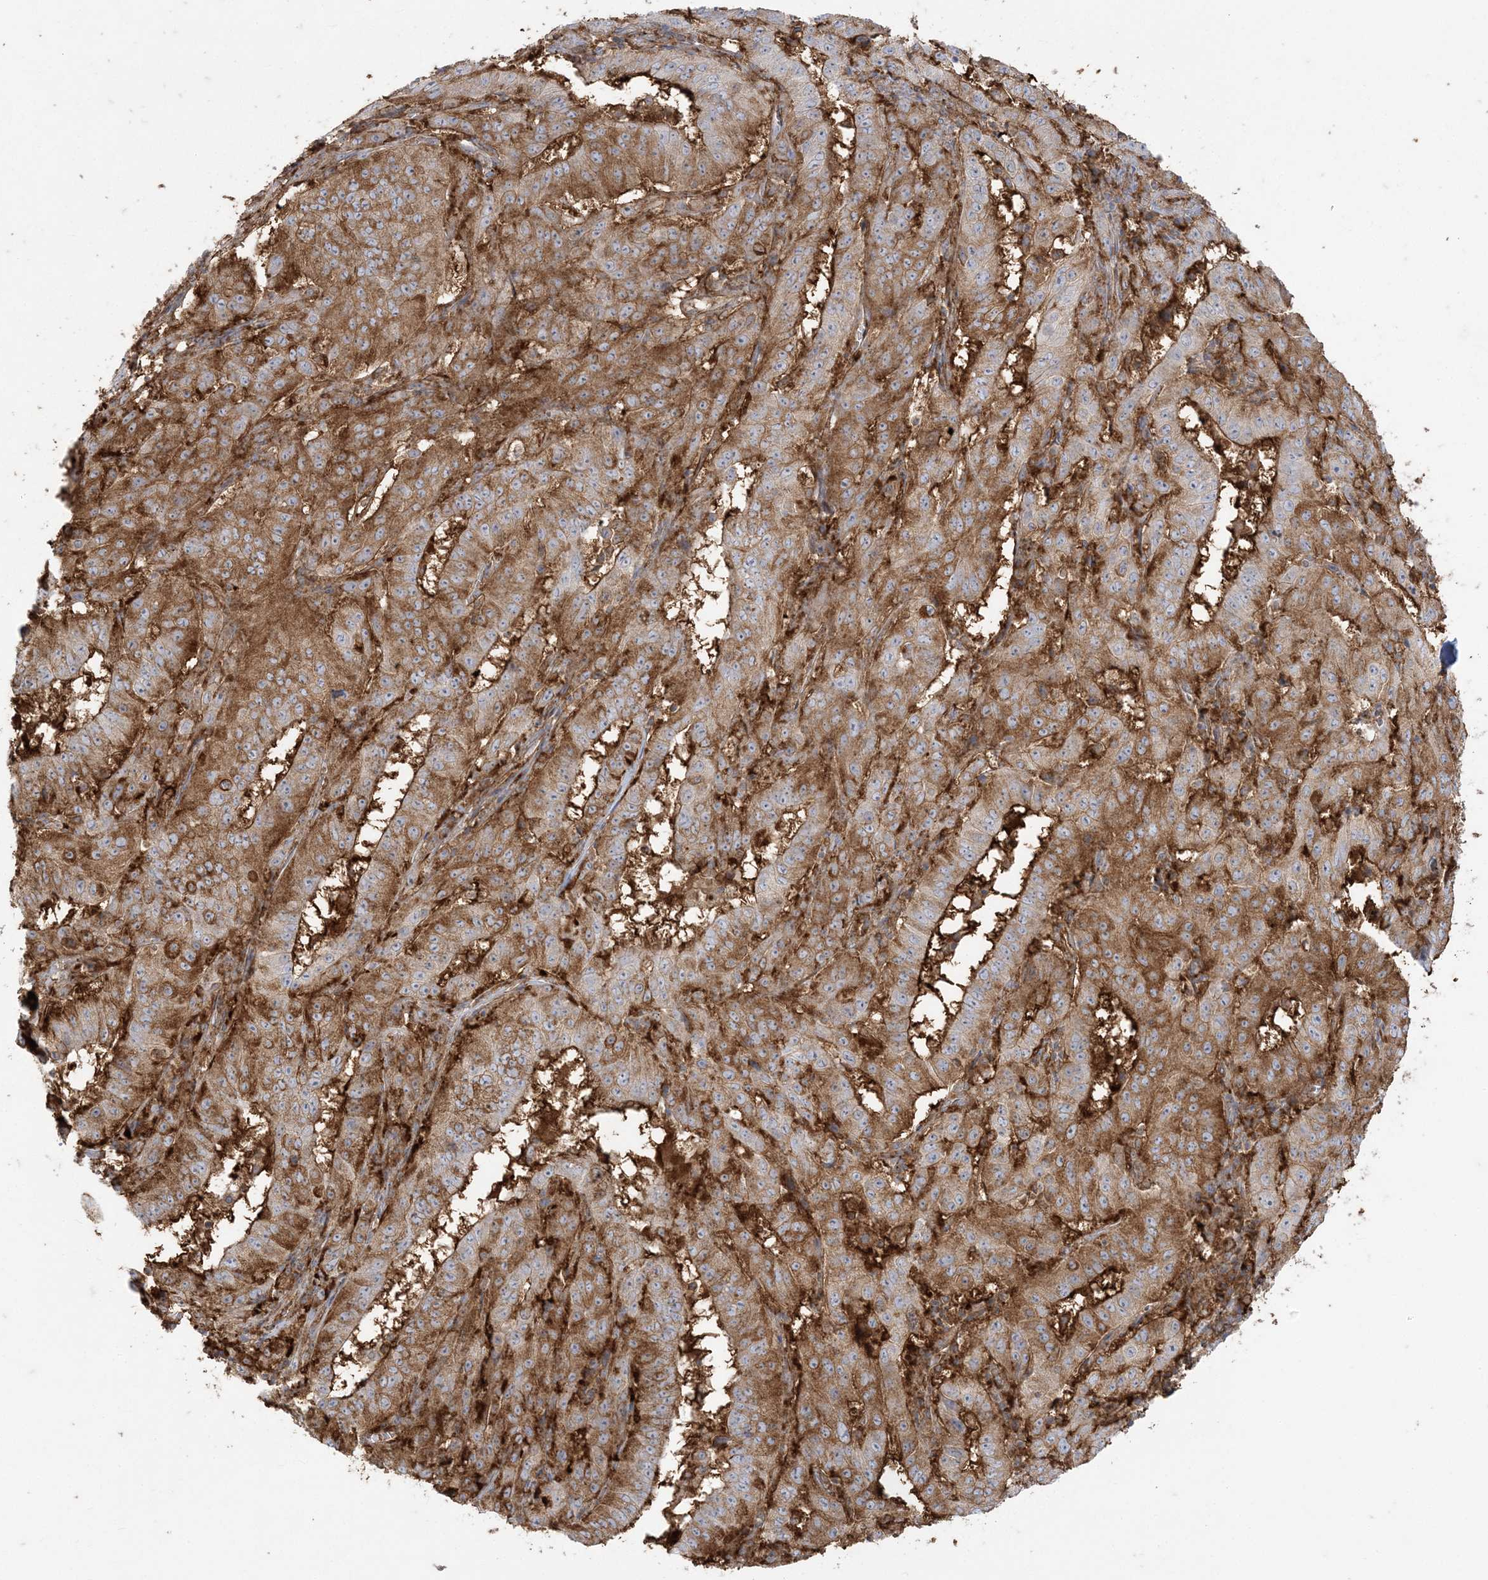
{"staining": {"intensity": "moderate", "quantity": ">75%", "location": "cytoplasmic/membranous"}, "tissue": "pancreatic cancer", "cell_type": "Tumor cells", "image_type": "cancer", "snomed": [{"axis": "morphology", "description": "Adenocarcinoma, NOS"}, {"axis": "topography", "description": "Pancreas"}], "caption": "Pancreatic cancer stained for a protein (brown) displays moderate cytoplasmic/membranous positive positivity in about >75% of tumor cells.", "gene": "DERL3", "patient": {"sex": "male", "age": 63}}